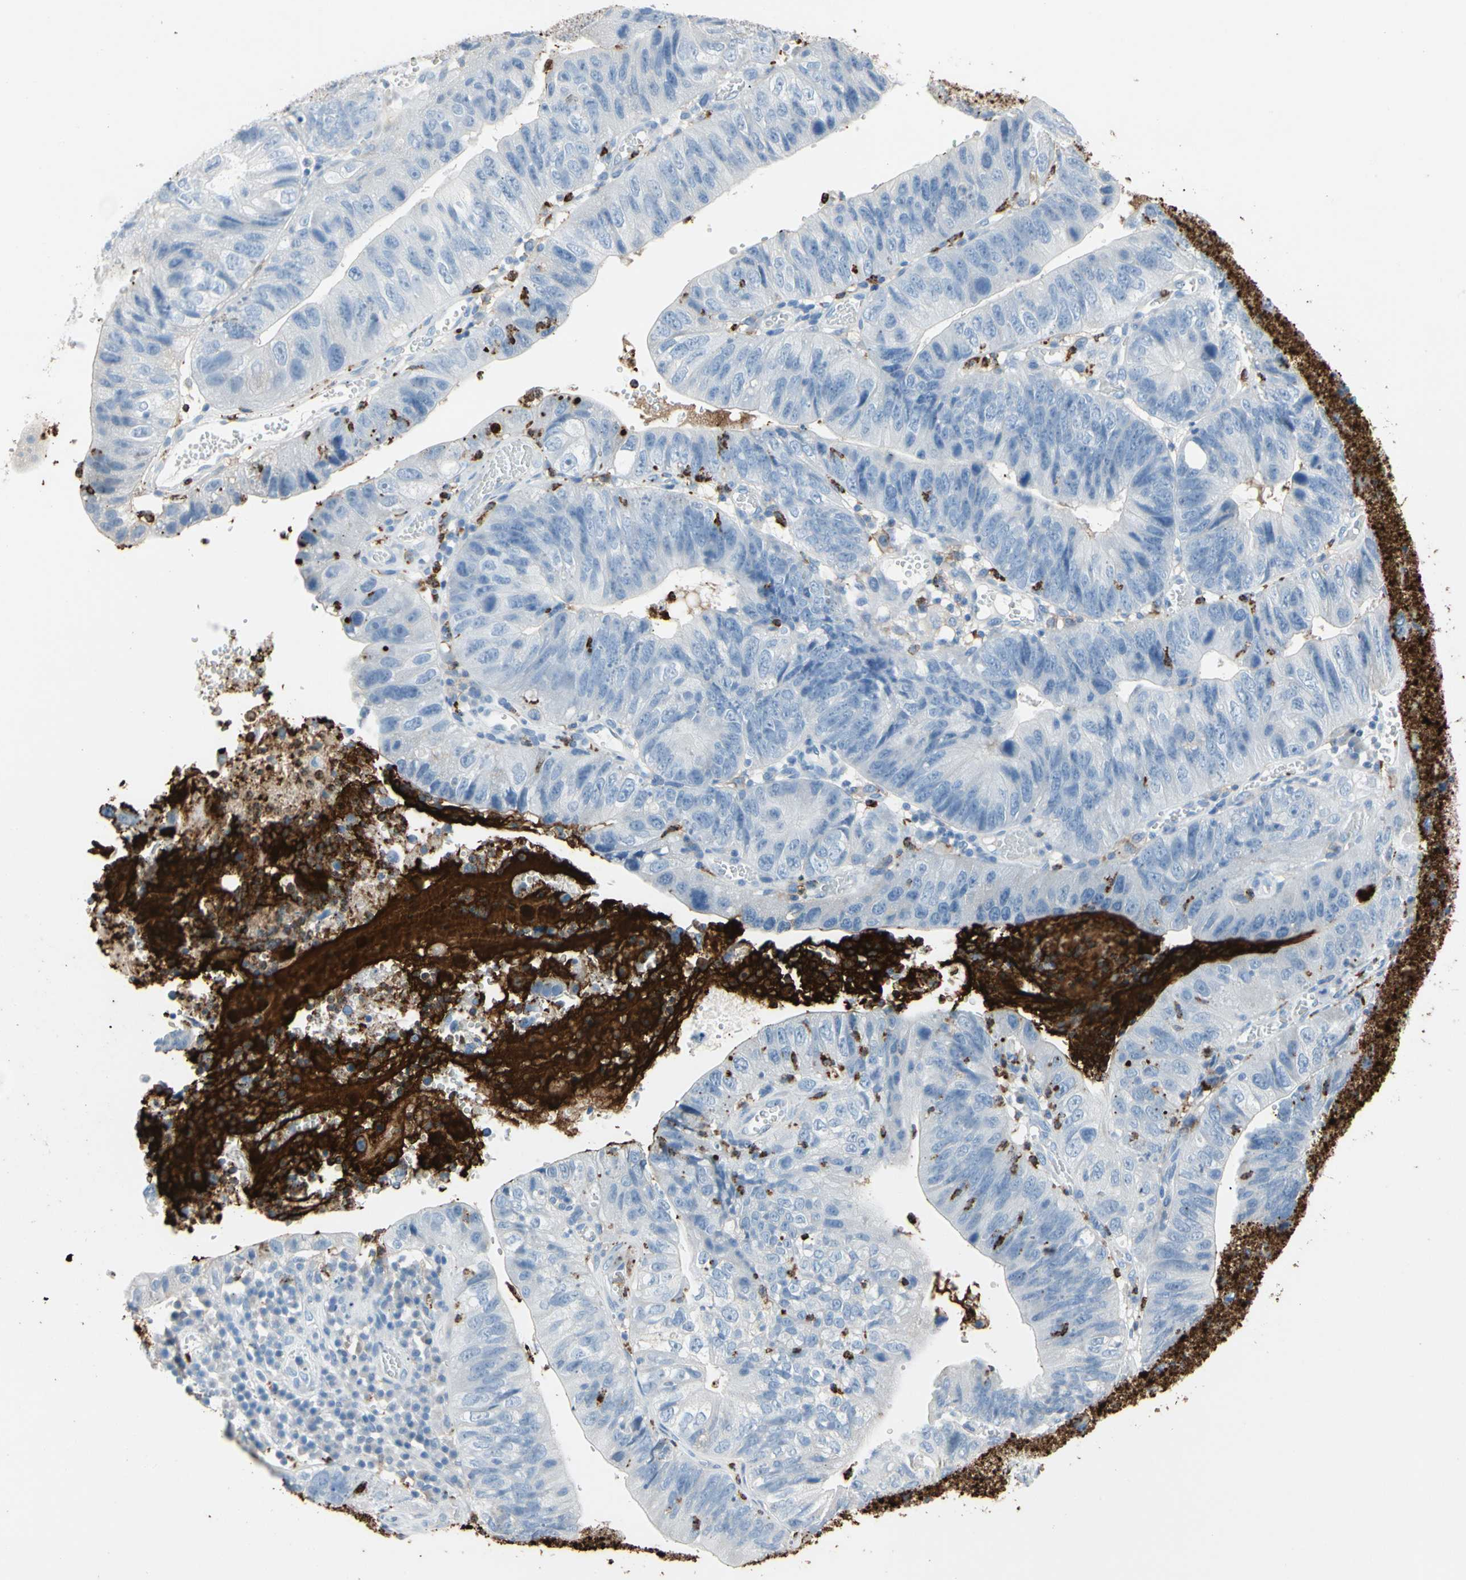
{"staining": {"intensity": "negative", "quantity": "none", "location": "none"}, "tissue": "stomach cancer", "cell_type": "Tumor cells", "image_type": "cancer", "snomed": [{"axis": "morphology", "description": "Adenocarcinoma, NOS"}, {"axis": "topography", "description": "Stomach"}], "caption": "Immunohistochemistry (IHC) photomicrograph of neoplastic tissue: human stomach adenocarcinoma stained with DAB (3,3'-diaminobenzidine) reveals no significant protein positivity in tumor cells.", "gene": "CLEC4A", "patient": {"sex": "male", "age": 59}}